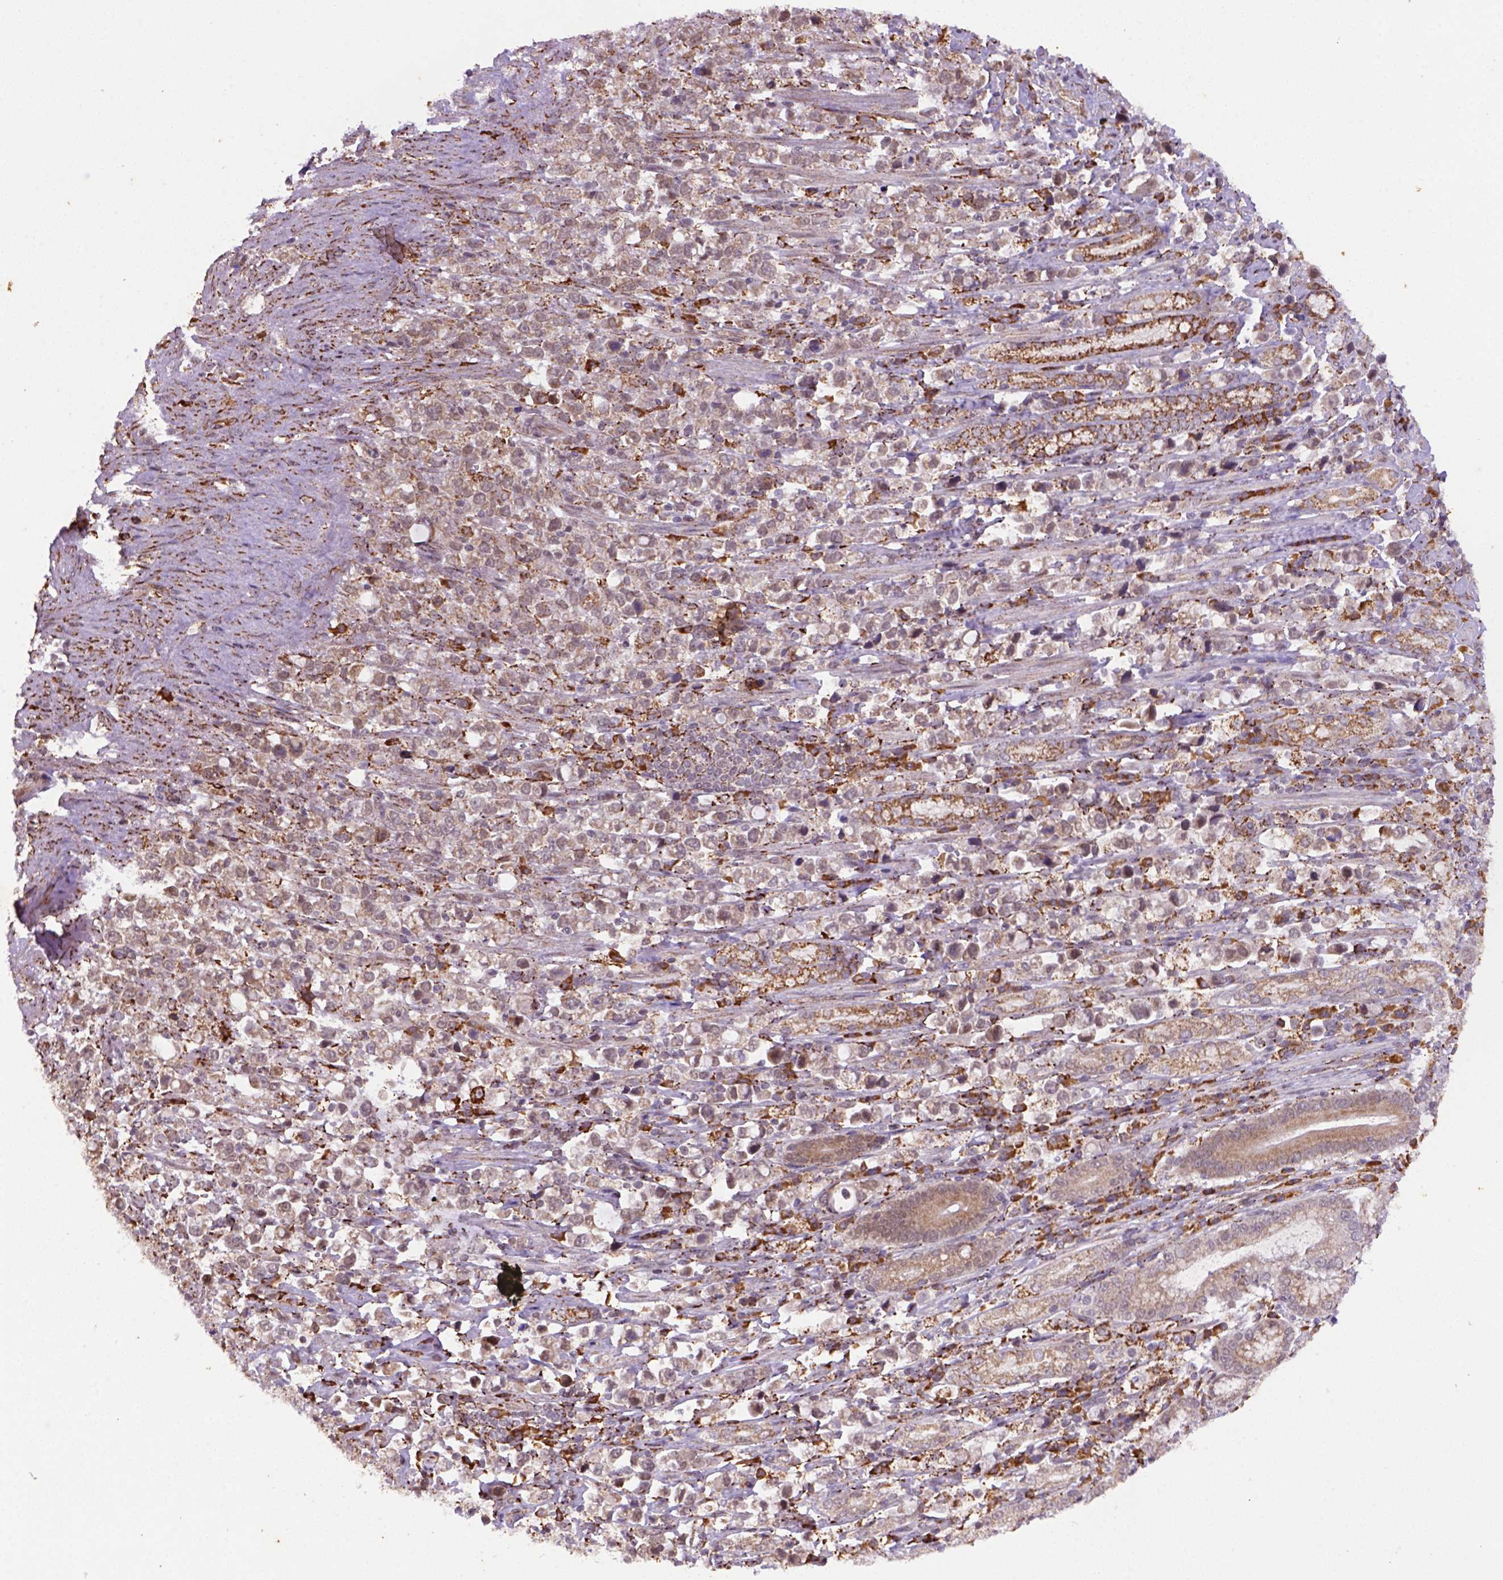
{"staining": {"intensity": "moderate", "quantity": ">75%", "location": "cytoplasmic/membranous"}, "tissue": "stomach cancer", "cell_type": "Tumor cells", "image_type": "cancer", "snomed": [{"axis": "morphology", "description": "Adenocarcinoma, NOS"}, {"axis": "topography", "description": "Stomach"}], "caption": "IHC image of neoplastic tissue: human stomach cancer stained using IHC displays medium levels of moderate protein expression localized specifically in the cytoplasmic/membranous of tumor cells, appearing as a cytoplasmic/membranous brown color.", "gene": "FZD7", "patient": {"sex": "male", "age": 63}}